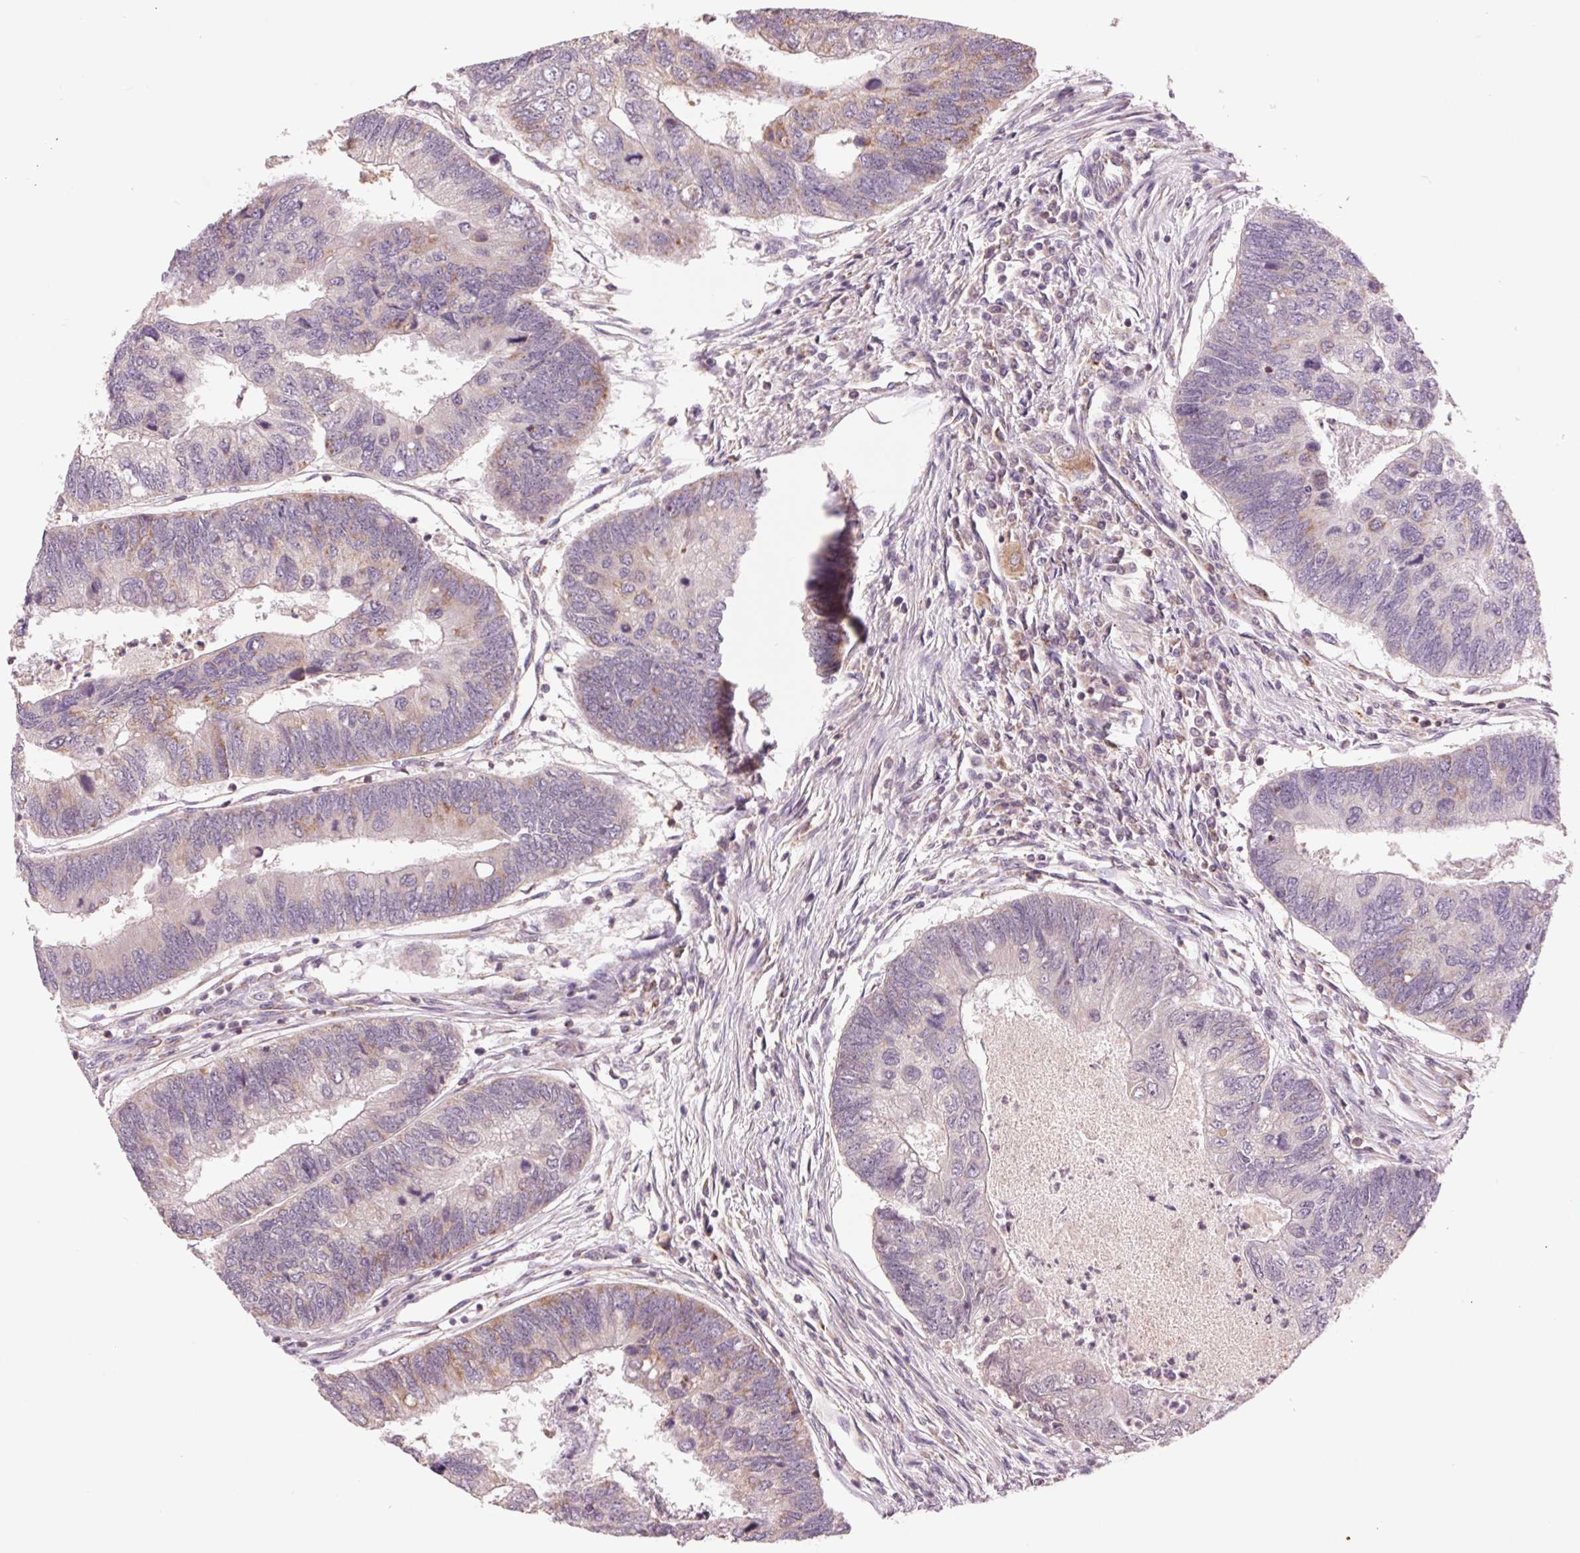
{"staining": {"intensity": "weak", "quantity": "<25%", "location": "cytoplasmic/membranous"}, "tissue": "colorectal cancer", "cell_type": "Tumor cells", "image_type": "cancer", "snomed": [{"axis": "morphology", "description": "Adenocarcinoma, NOS"}, {"axis": "topography", "description": "Colon"}], "caption": "Tumor cells show no significant expression in colorectal cancer (adenocarcinoma). (Immunohistochemistry, brightfield microscopy, high magnification).", "gene": "COX6A1", "patient": {"sex": "female", "age": 67}}